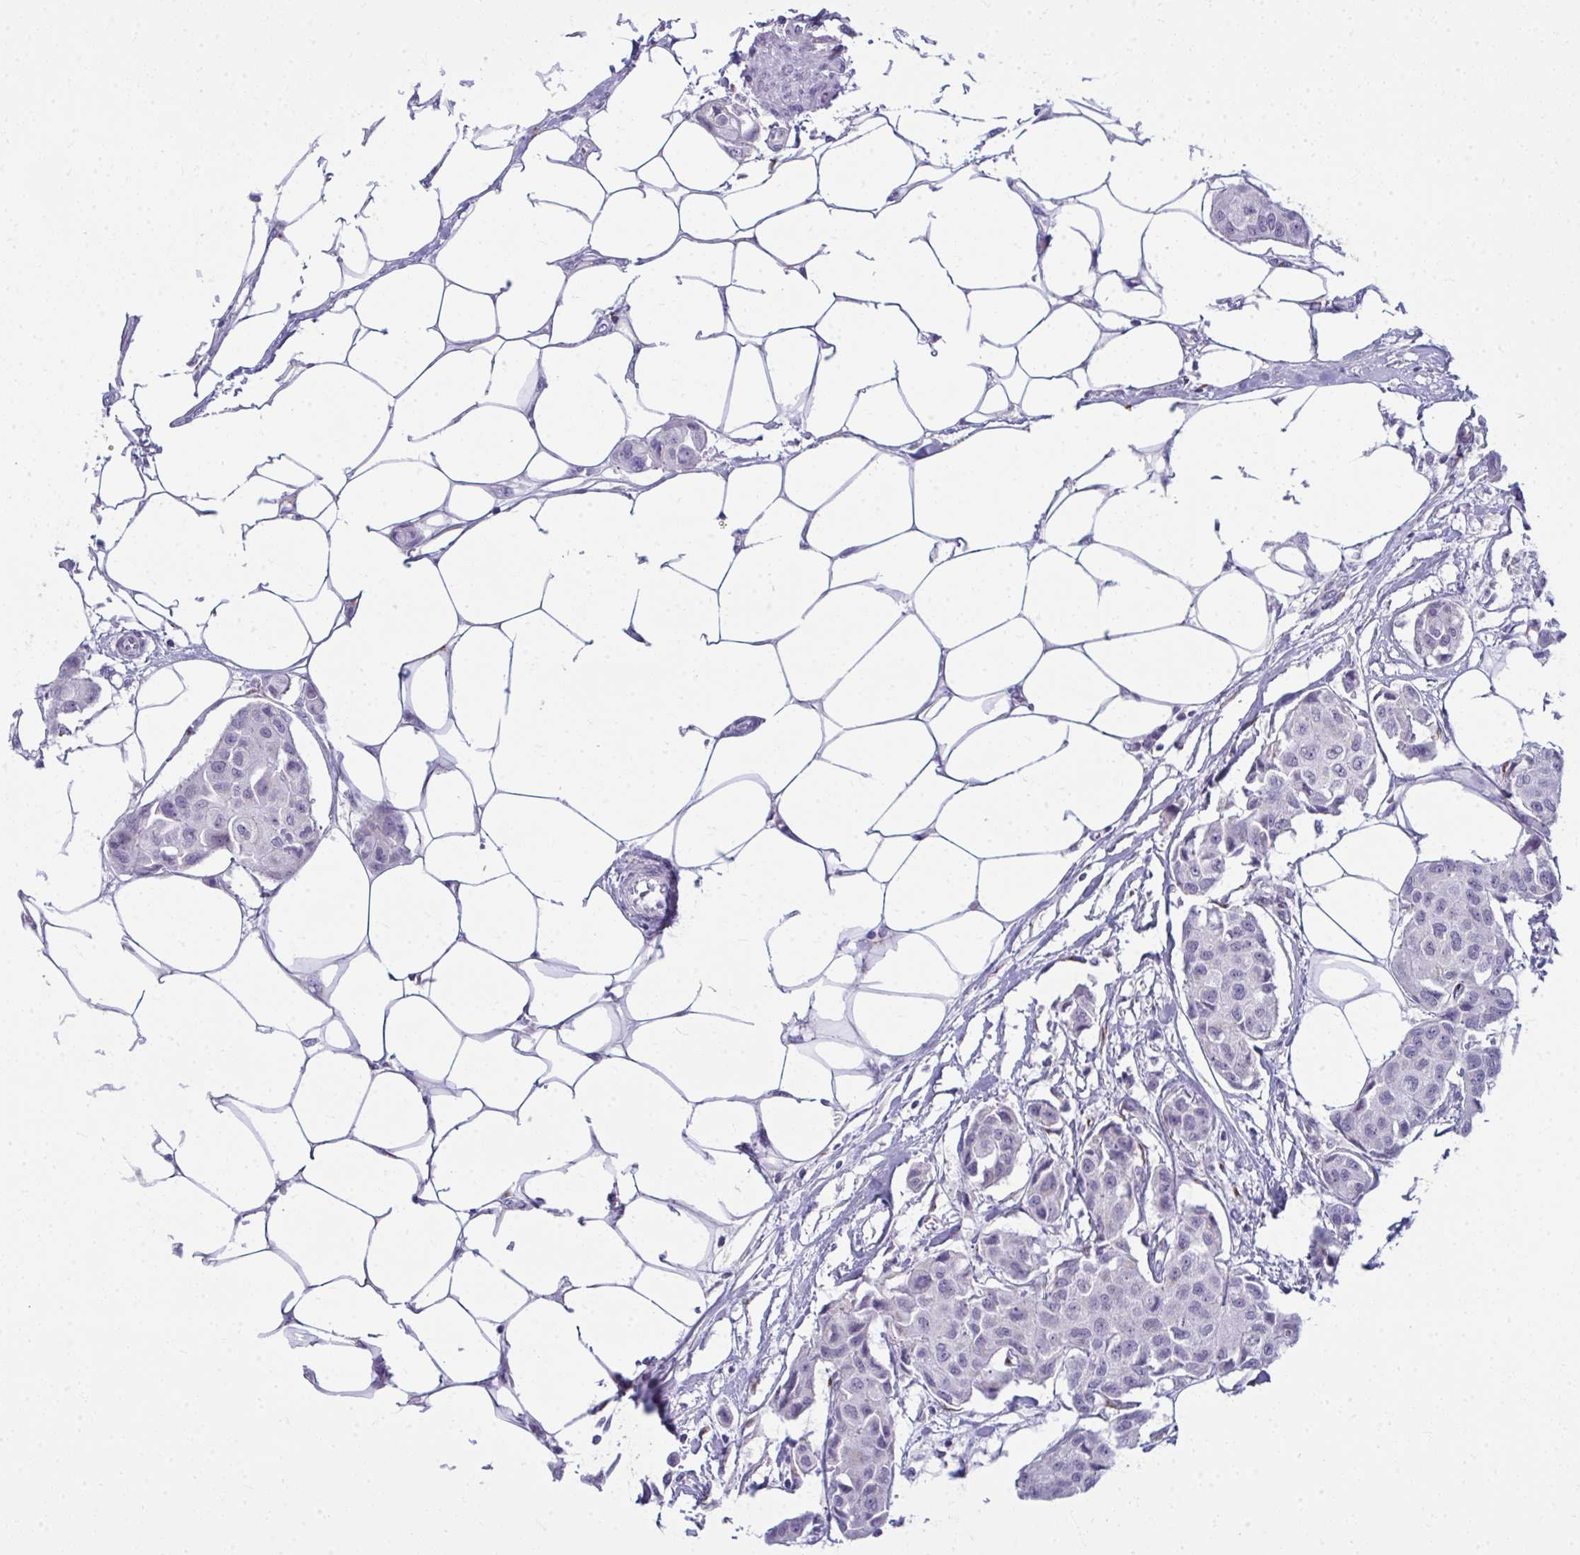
{"staining": {"intensity": "negative", "quantity": "none", "location": "none"}, "tissue": "breast cancer", "cell_type": "Tumor cells", "image_type": "cancer", "snomed": [{"axis": "morphology", "description": "Duct carcinoma"}, {"axis": "topography", "description": "Breast"}, {"axis": "topography", "description": "Lymph node"}], "caption": "Immunohistochemical staining of infiltrating ductal carcinoma (breast) shows no significant positivity in tumor cells.", "gene": "DTX4", "patient": {"sex": "female", "age": 80}}